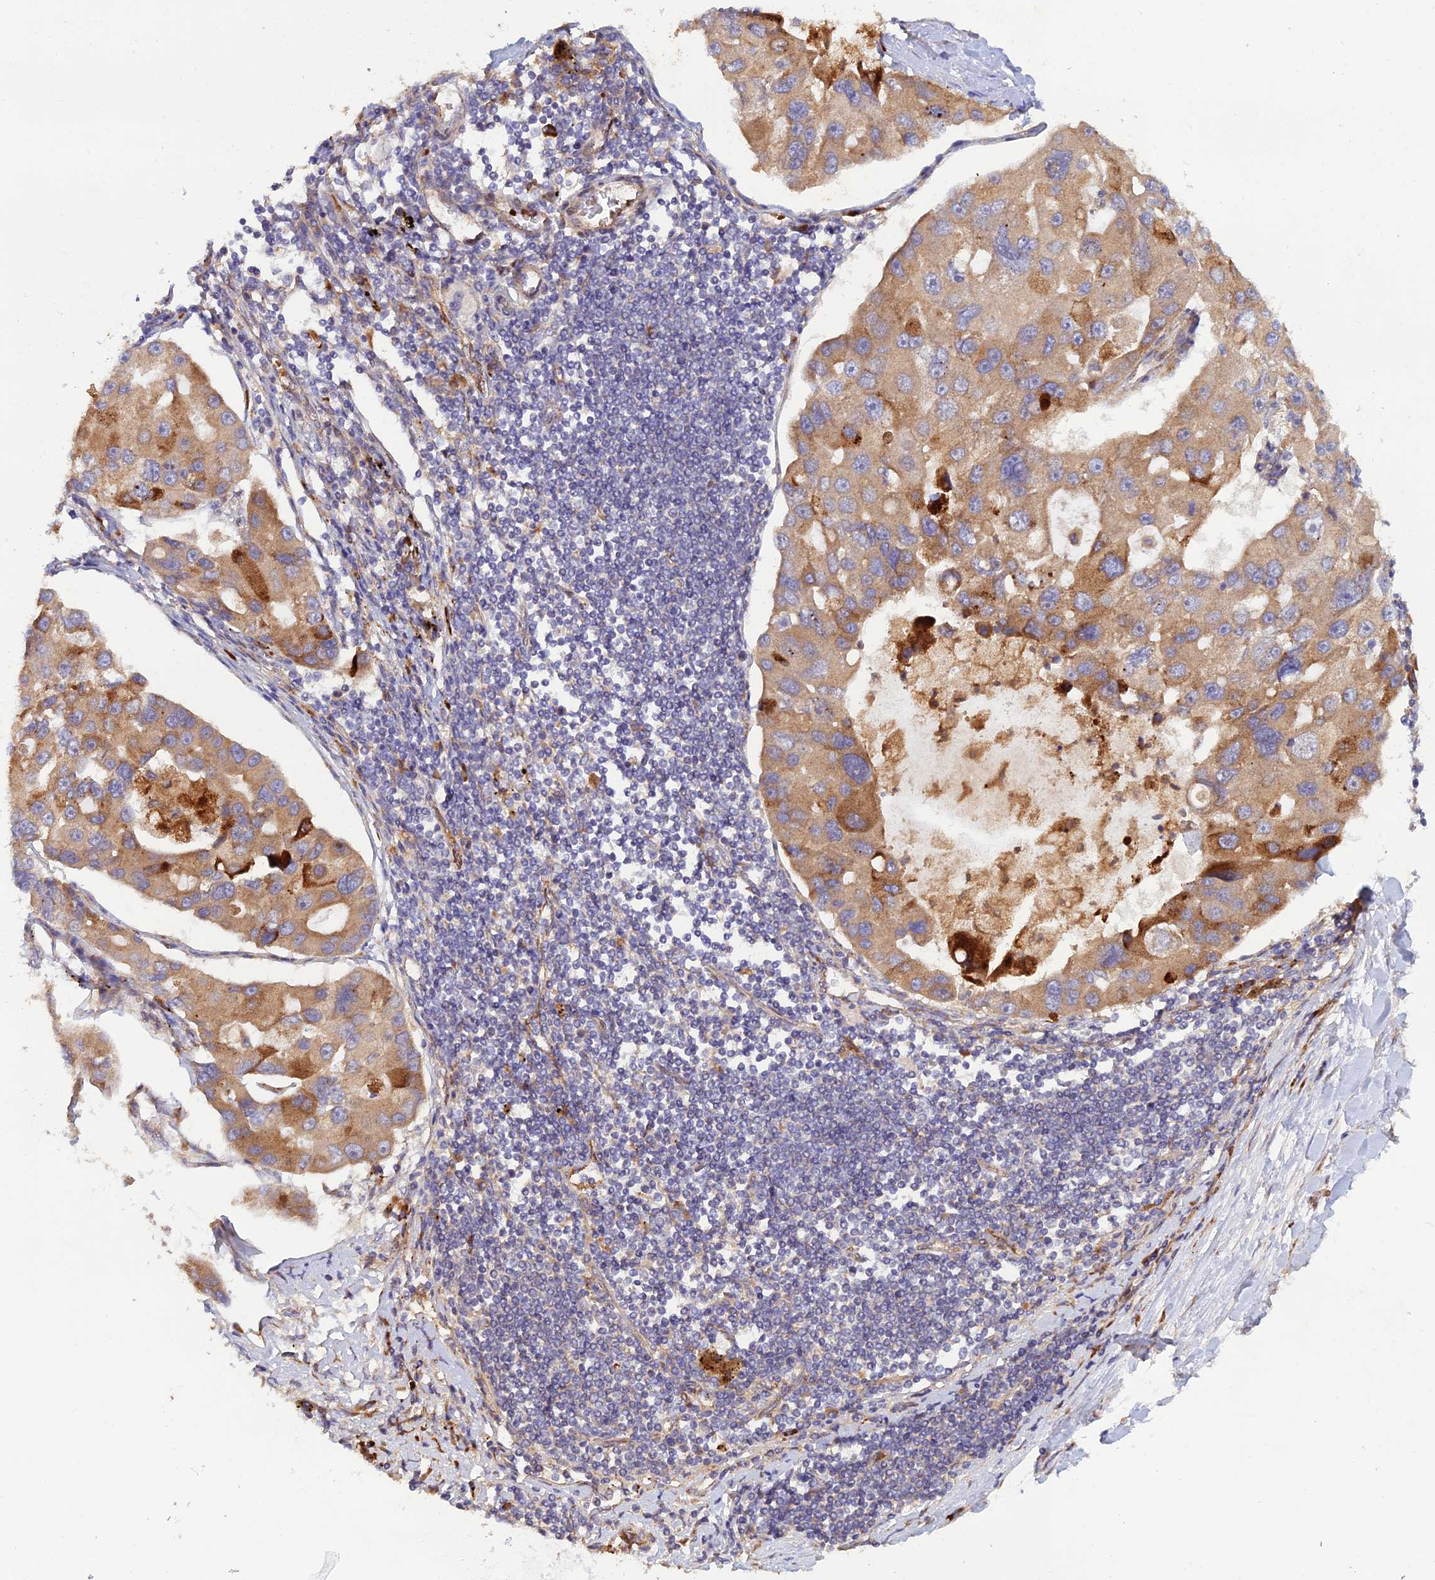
{"staining": {"intensity": "moderate", "quantity": ">75%", "location": "cytoplasmic/membranous"}, "tissue": "lung cancer", "cell_type": "Tumor cells", "image_type": "cancer", "snomed": [{"axis": "morphology", "description": "Adenocarcinoma, NOS"}, {"axis": "topography", "description": "Lung"}], "caption": "Lung cancer (adenocarcinoma) stained for a protein (brown) shows moderate cytoplasmic/membranous positive expression in about >75% of tumor cells.", "gene": "GMCL1", "patient": {"sex": "female", "age": 54}}